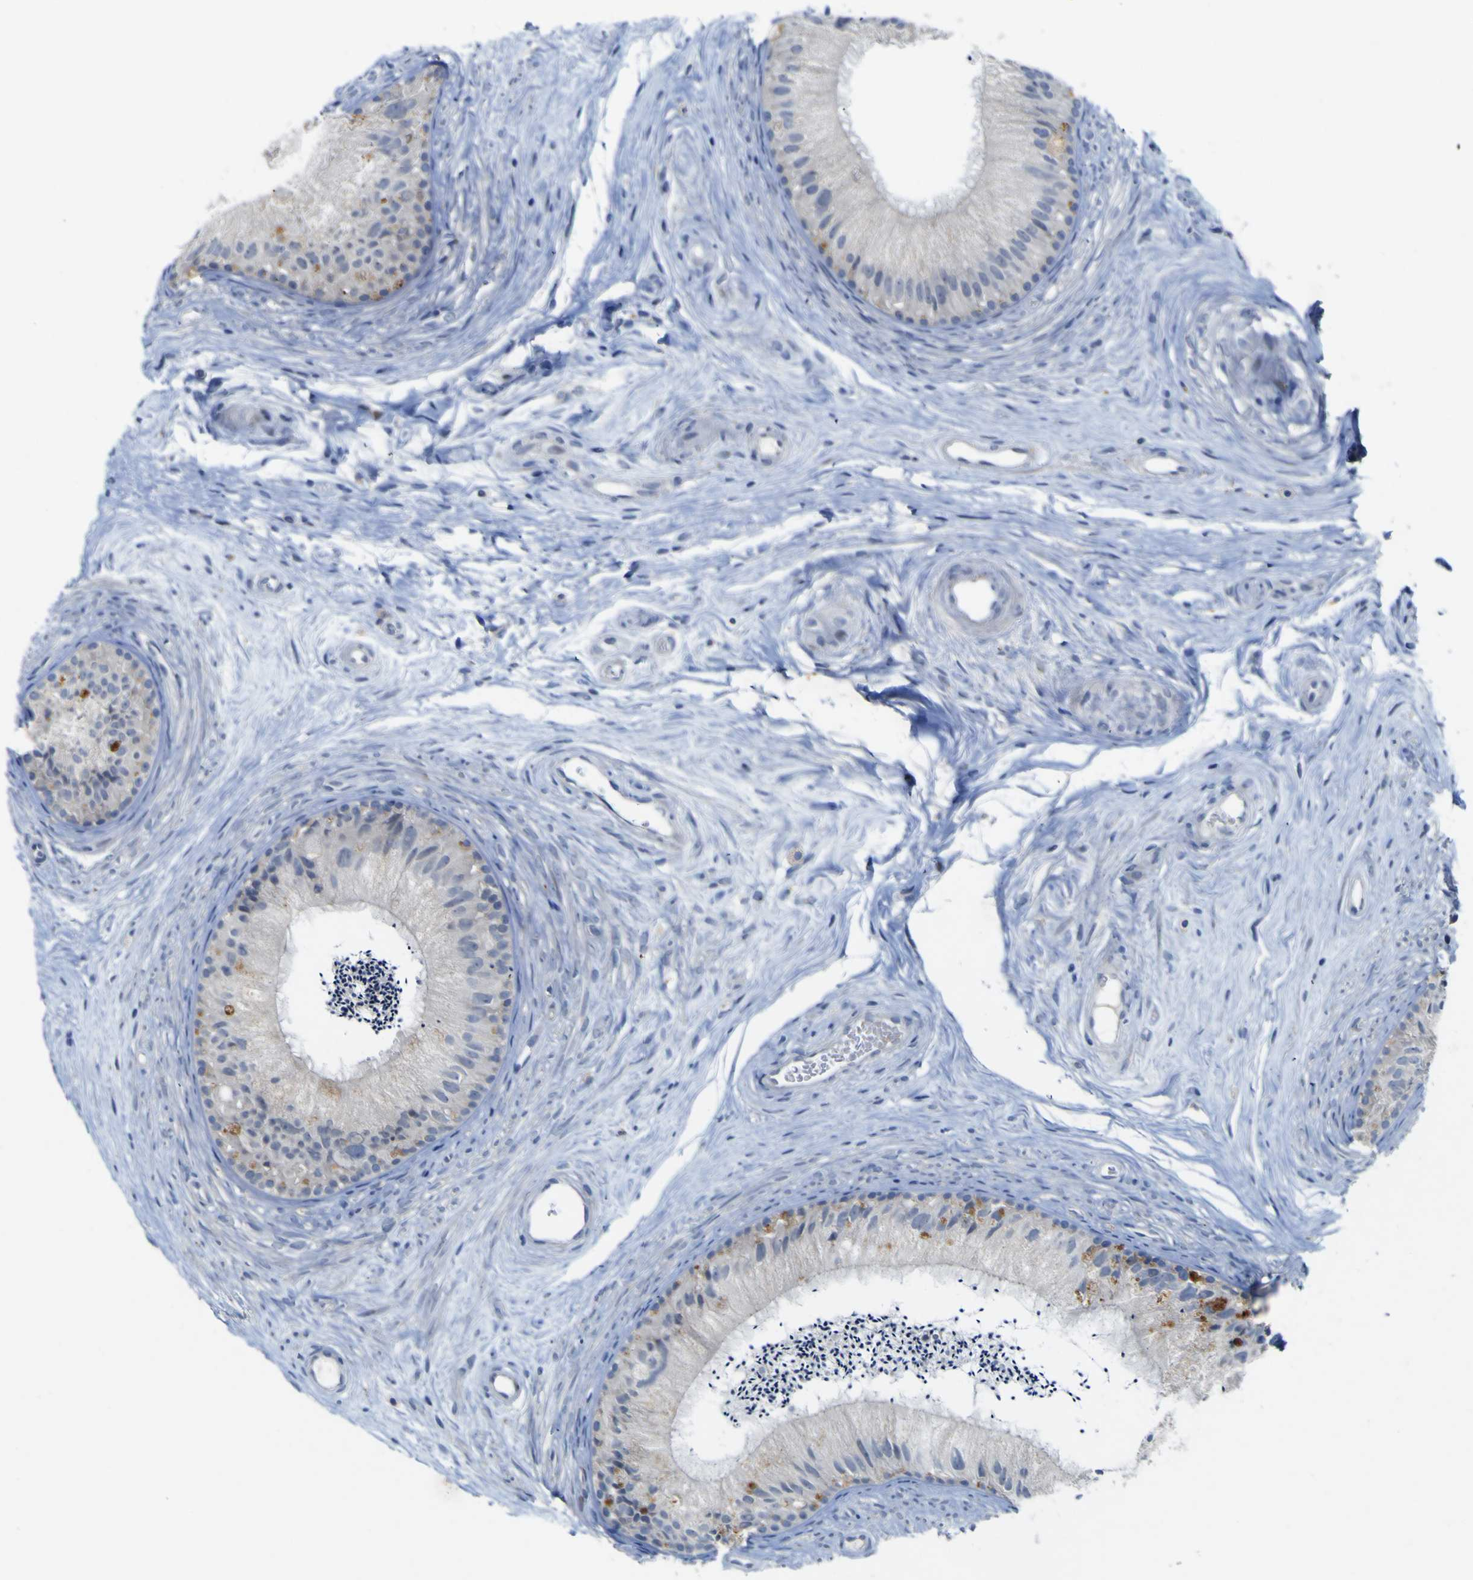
{"staining": {"intensity": "strong", "quantity": "<25%", "location": "cytoplasmic/membranous"}, "tissue": "epididymis", "cell_type": "Glandular cells", "image_type": "normal", "snomed": [{"axis": "morphology", "description": "Normal tissue, NOS"}, {"axis": "topography", "description": "Epididymis"}], "caption": "Protein expression analysis of unremarkable epididymis displays strong cytoplasmic/membranous positivity in about <25% of glandular cells.", "gene": "NAV1", "patient": {"sex": "male", "age": 56}}